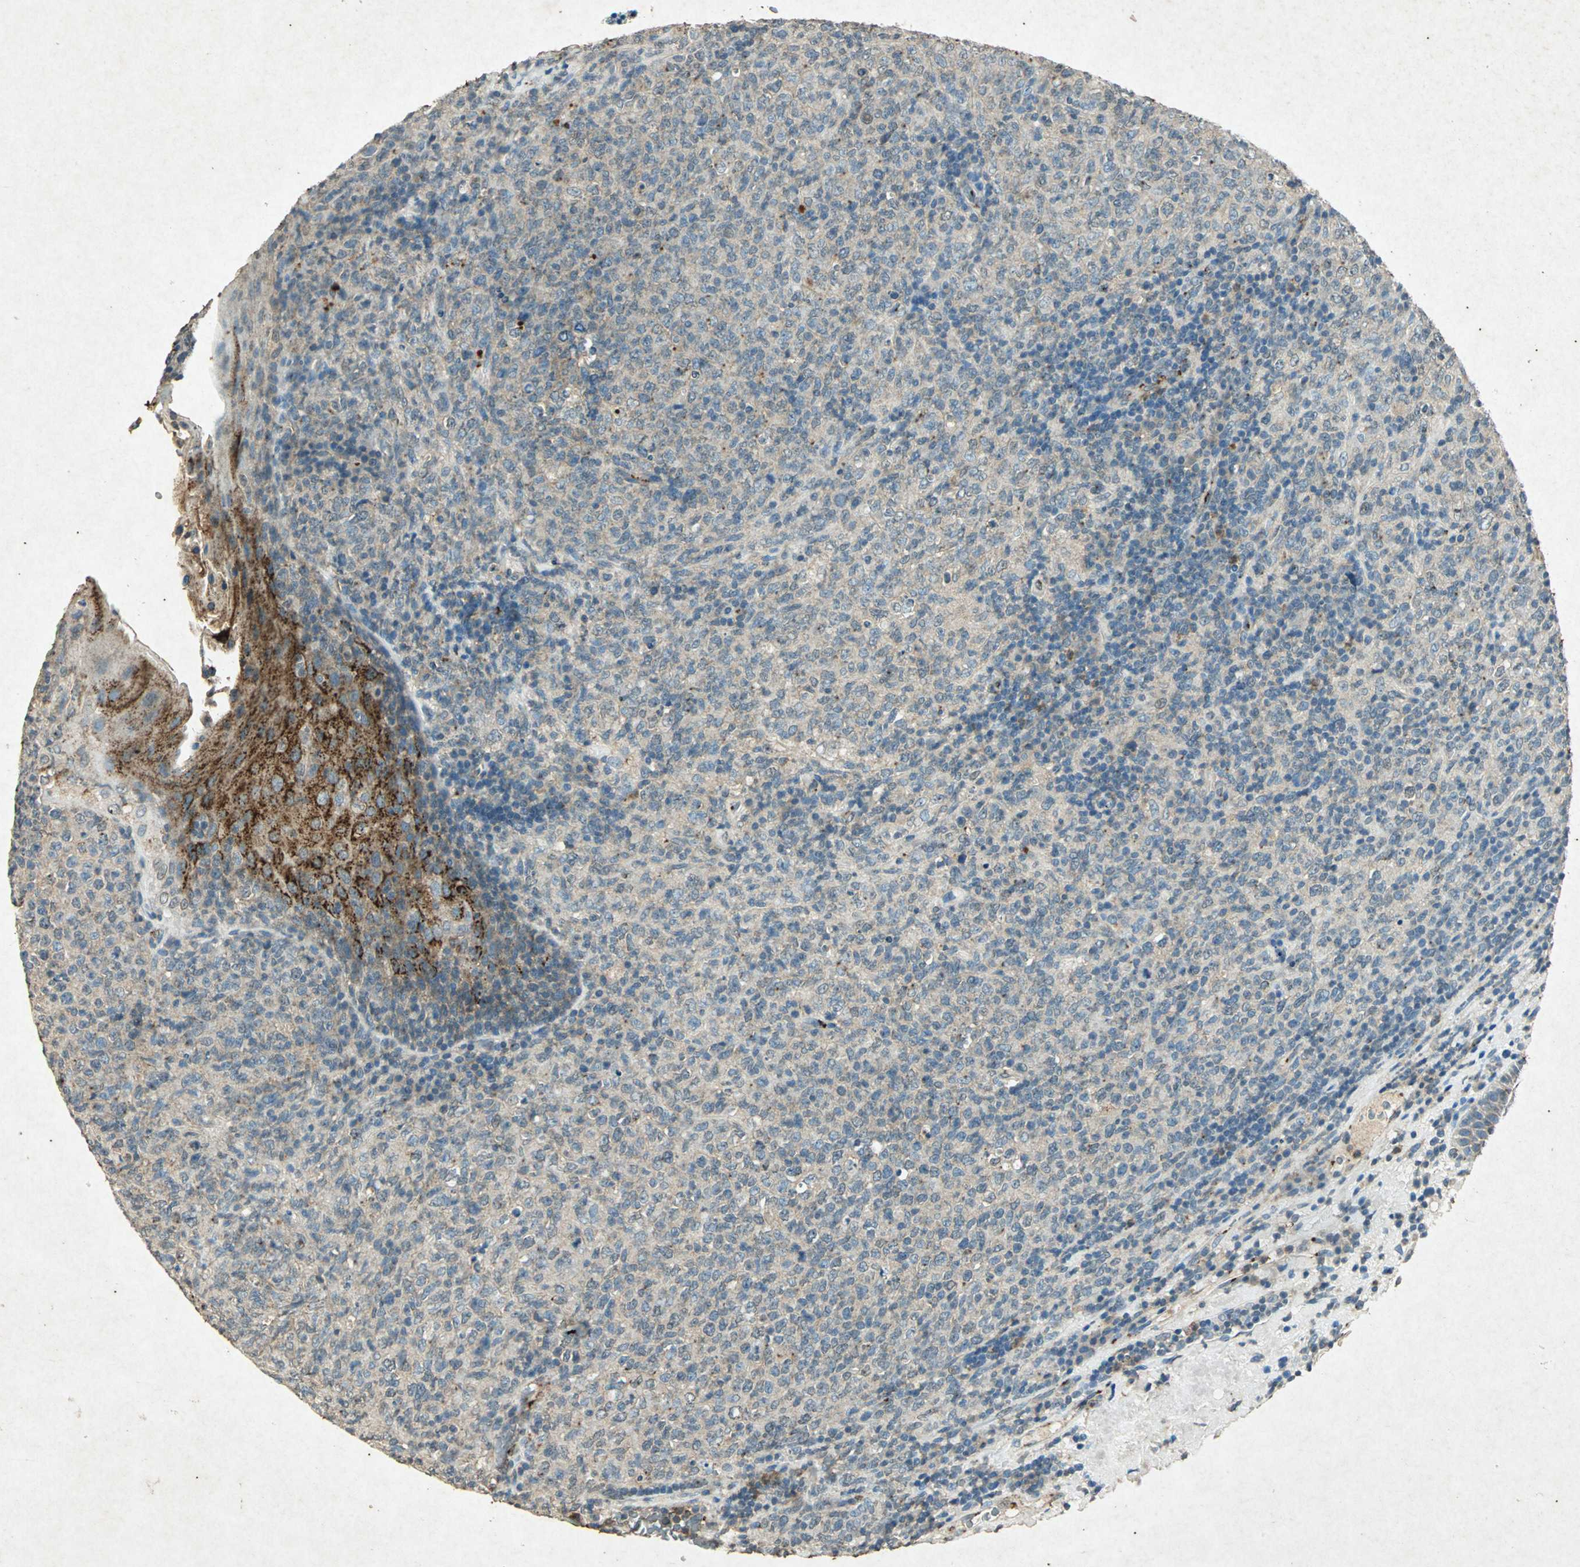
{"staining": {"intensity": "negative", "quantity": "none", "location": "none"}, "tissue": "lymphoma", "cell_type": "Tumor cells", "image_type": "cancer", "snomed": [{"axis": "morphology", "description": "Malignant lymphoma, non-Hodgkin's type, High grade"}, {"axis": "topography", "description": "Tonsil"}], "caption": "DAB (3,3'-diaminobenzidine) immunohistochemical staining of human lymphoma exhibits no significant positivity in tumor cells.", "gene": "PSEN1", "patient": {"sex": "female", "age": 36}}